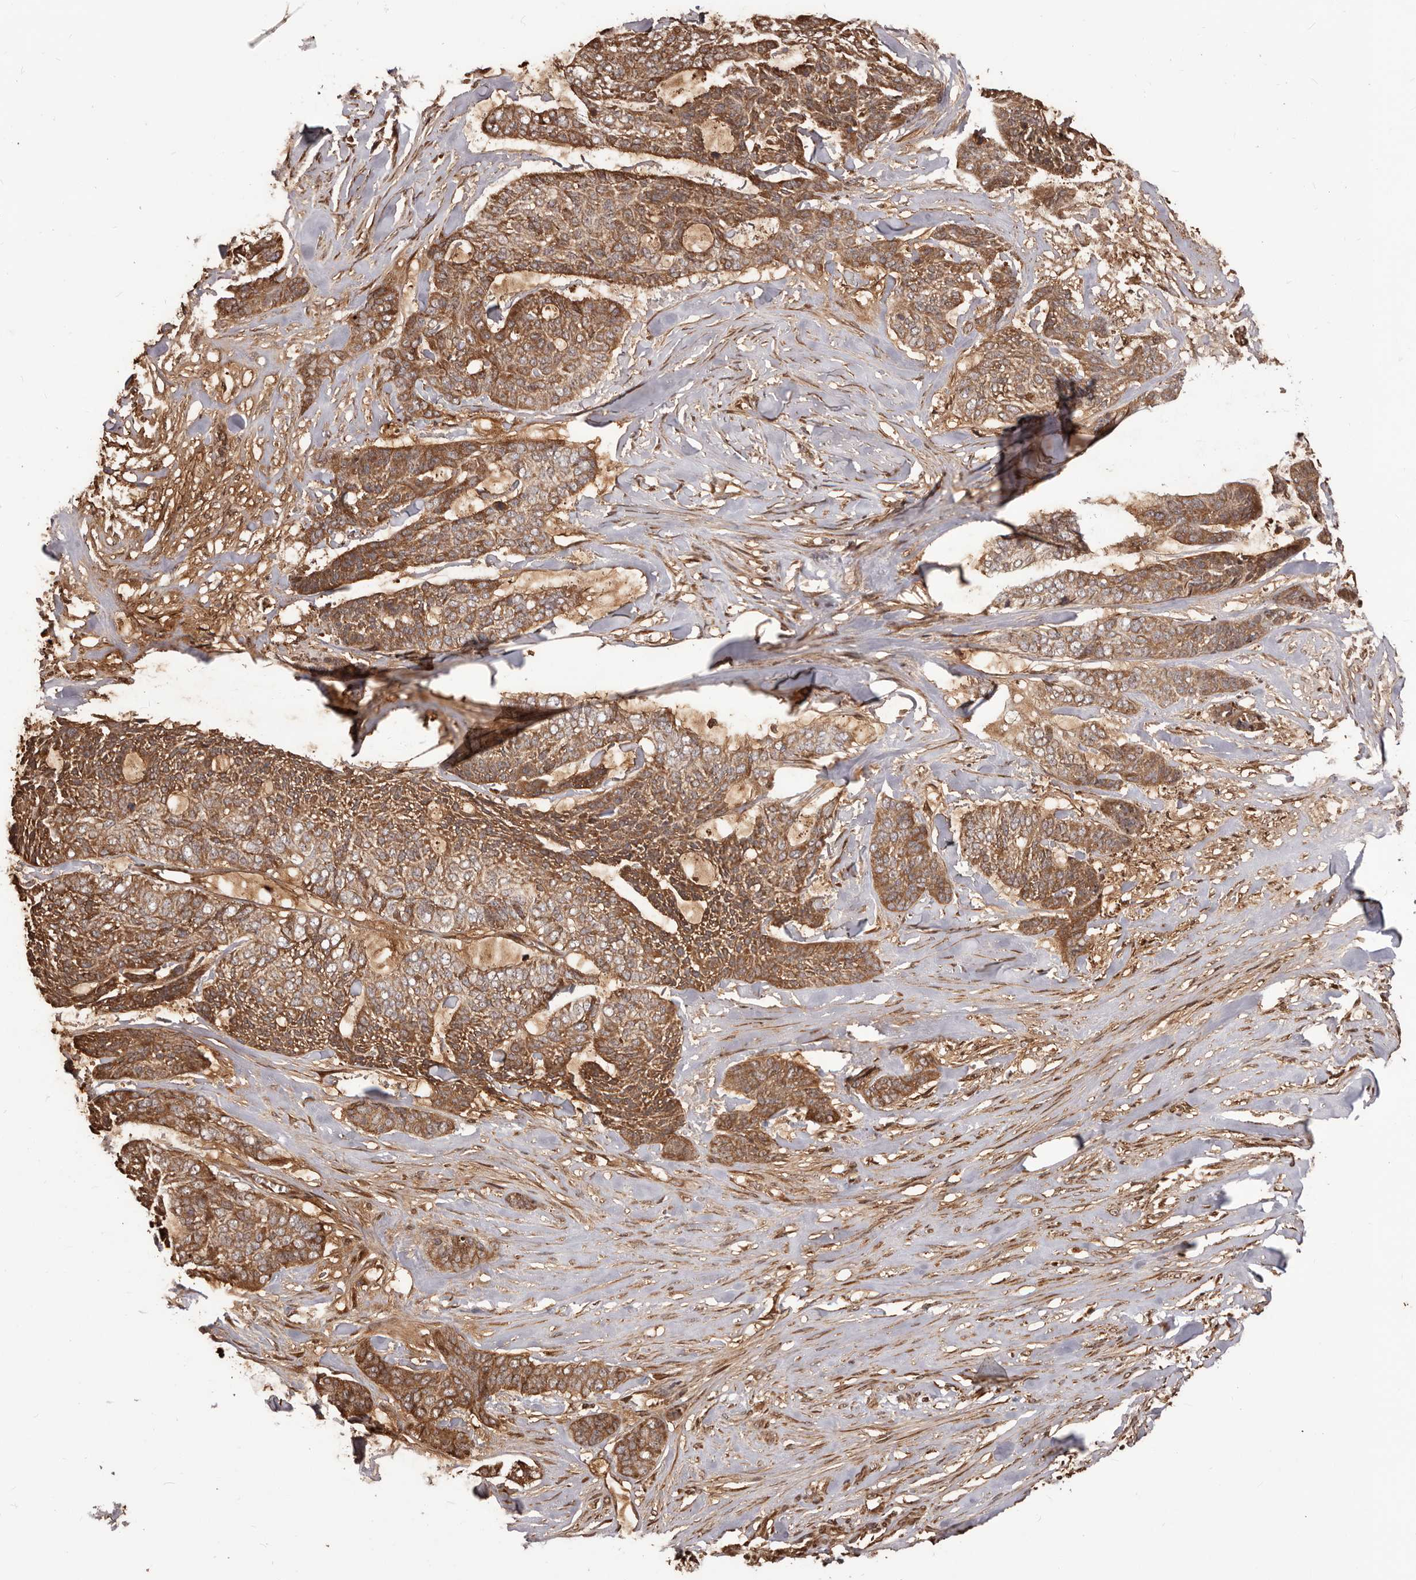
{"staining": {"intensity": "moderate", "quantity": ">75%", "location": "cytoplasmic/membranous"}, "tissue": "skin cancer", "cell_type": "Tumor cells", "image_type": "cancer", "snomed": [{"axis": "morphology", "description": "Basal cell carcinoma"}, {"axis": "topography", "description": "Skin"}], "caption": "The micrograph shows immunohistochemical staining of skin cancer (basal cell carcinoma). There is moderate cytoplasmic/membranous expression is seen in approximately >75% of tumor cells.", "gene": "MTO1", "patient": {"sex": "female", "age": 64}}